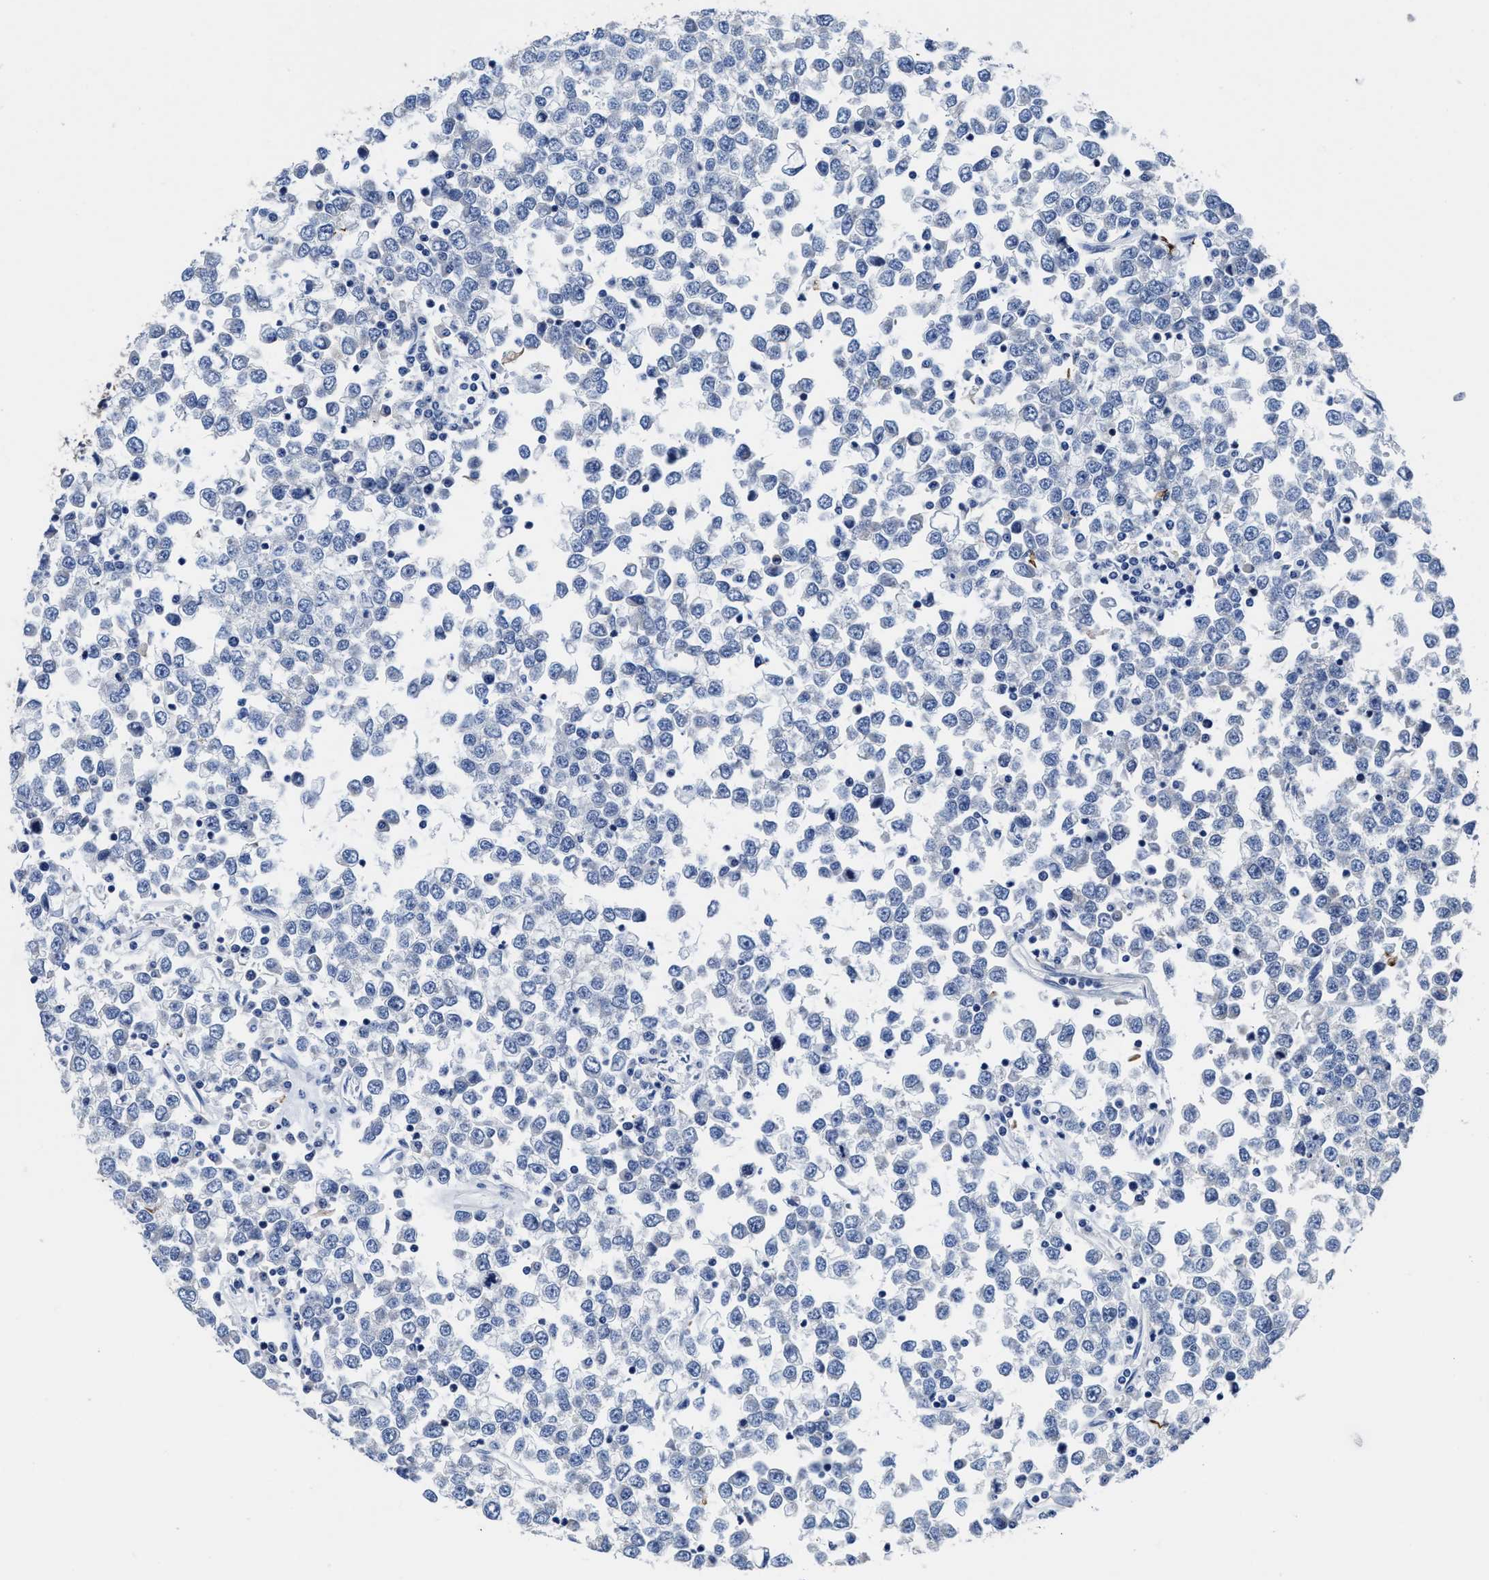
{"staining": {"intensity": "negative", "quantity": "none", "location": "none"}, "tissue": "testis cancer", "cell_type": "Tumor cells", "image_type": "cancer", "snomed": [{"axis": "morphology", "description": "Seminoma, NOS"}, {"axis": "topography", "description": "Testis"}], "caption": "Immunohistochemistry (IHC) of human testis cancer (seminoma) exhibits no staining in tumor cells.", "gene": "HOOK1", "patient": {"sex": "male", "age": 65}}